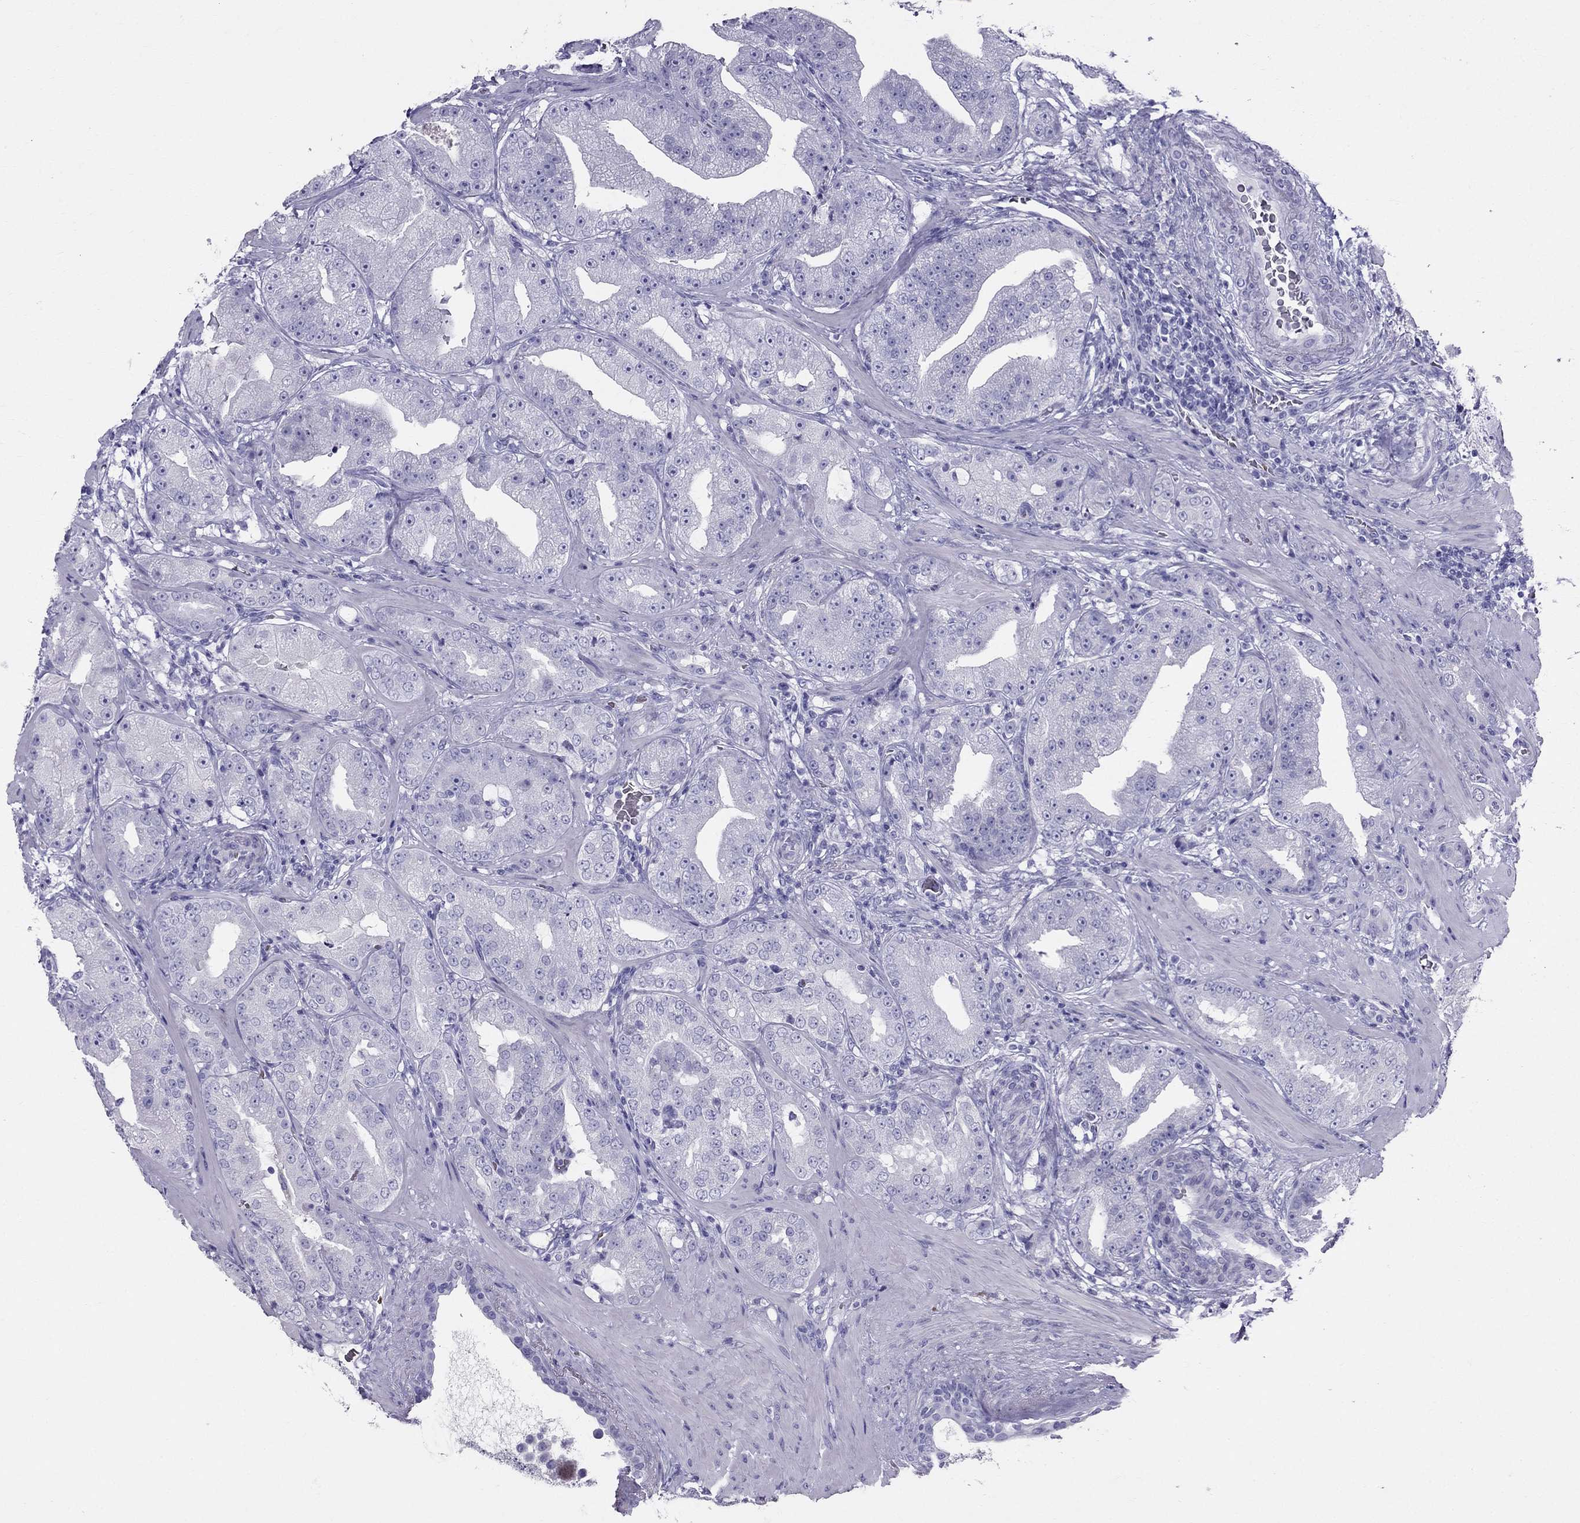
{"staining": {"intensity": "negative", "quantity": "none", "location": "none"}, "tissue": "prostate cancer", "cell_type": "Tumor cells", "image_type": "cancer", "snomed": [{"axis": "morphology", "description": "Adenocarcinoma, Low grade"}, {"axis": "topography", "description": "Prostate"}], "caption": "Human prostate cancer stained for a protein using IHC exhibits no positivity in tumor cells.", "gene": "DNAAF6", "patient": {"sex": "male", "age": 62}}